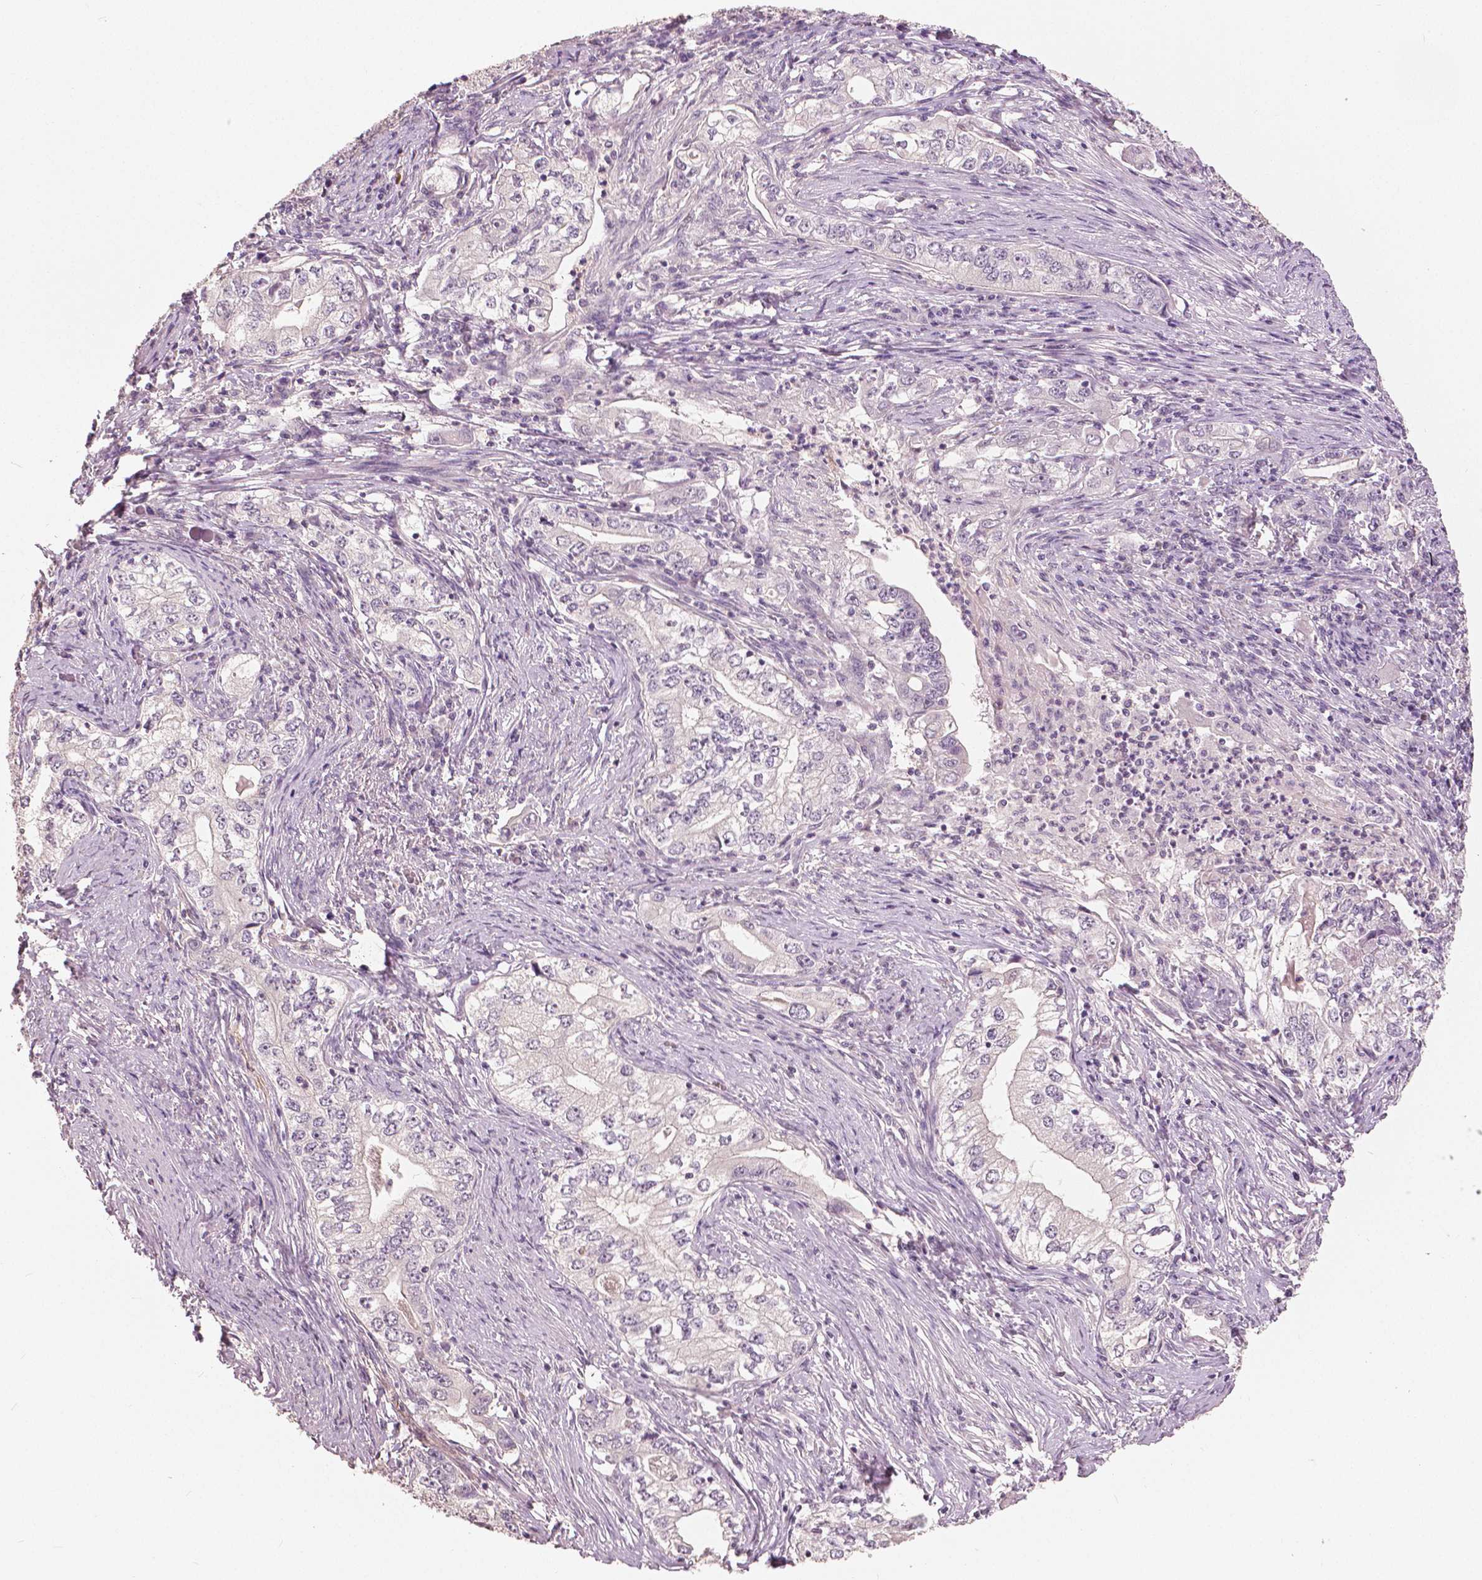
{"staining": {"intensity": "negative", "quantity": "none", "location": "none"}, "tissue": "stomach cancer", "cell_type": "Tumor cells", "image_type": "cancer", "snomed": [{"axis": "morphology", "description": "Adenocarcinoma, NOS"}, {"axis": "topography", "description": "Stomach, lower"}], "caption": "Human stomach adenocarcinoma stained for a protein using immunohistochemistry (IHC) shows no staining in tumor cells.", "gene": "NANOG", "patient": {"sex": "female", "age": 72}}